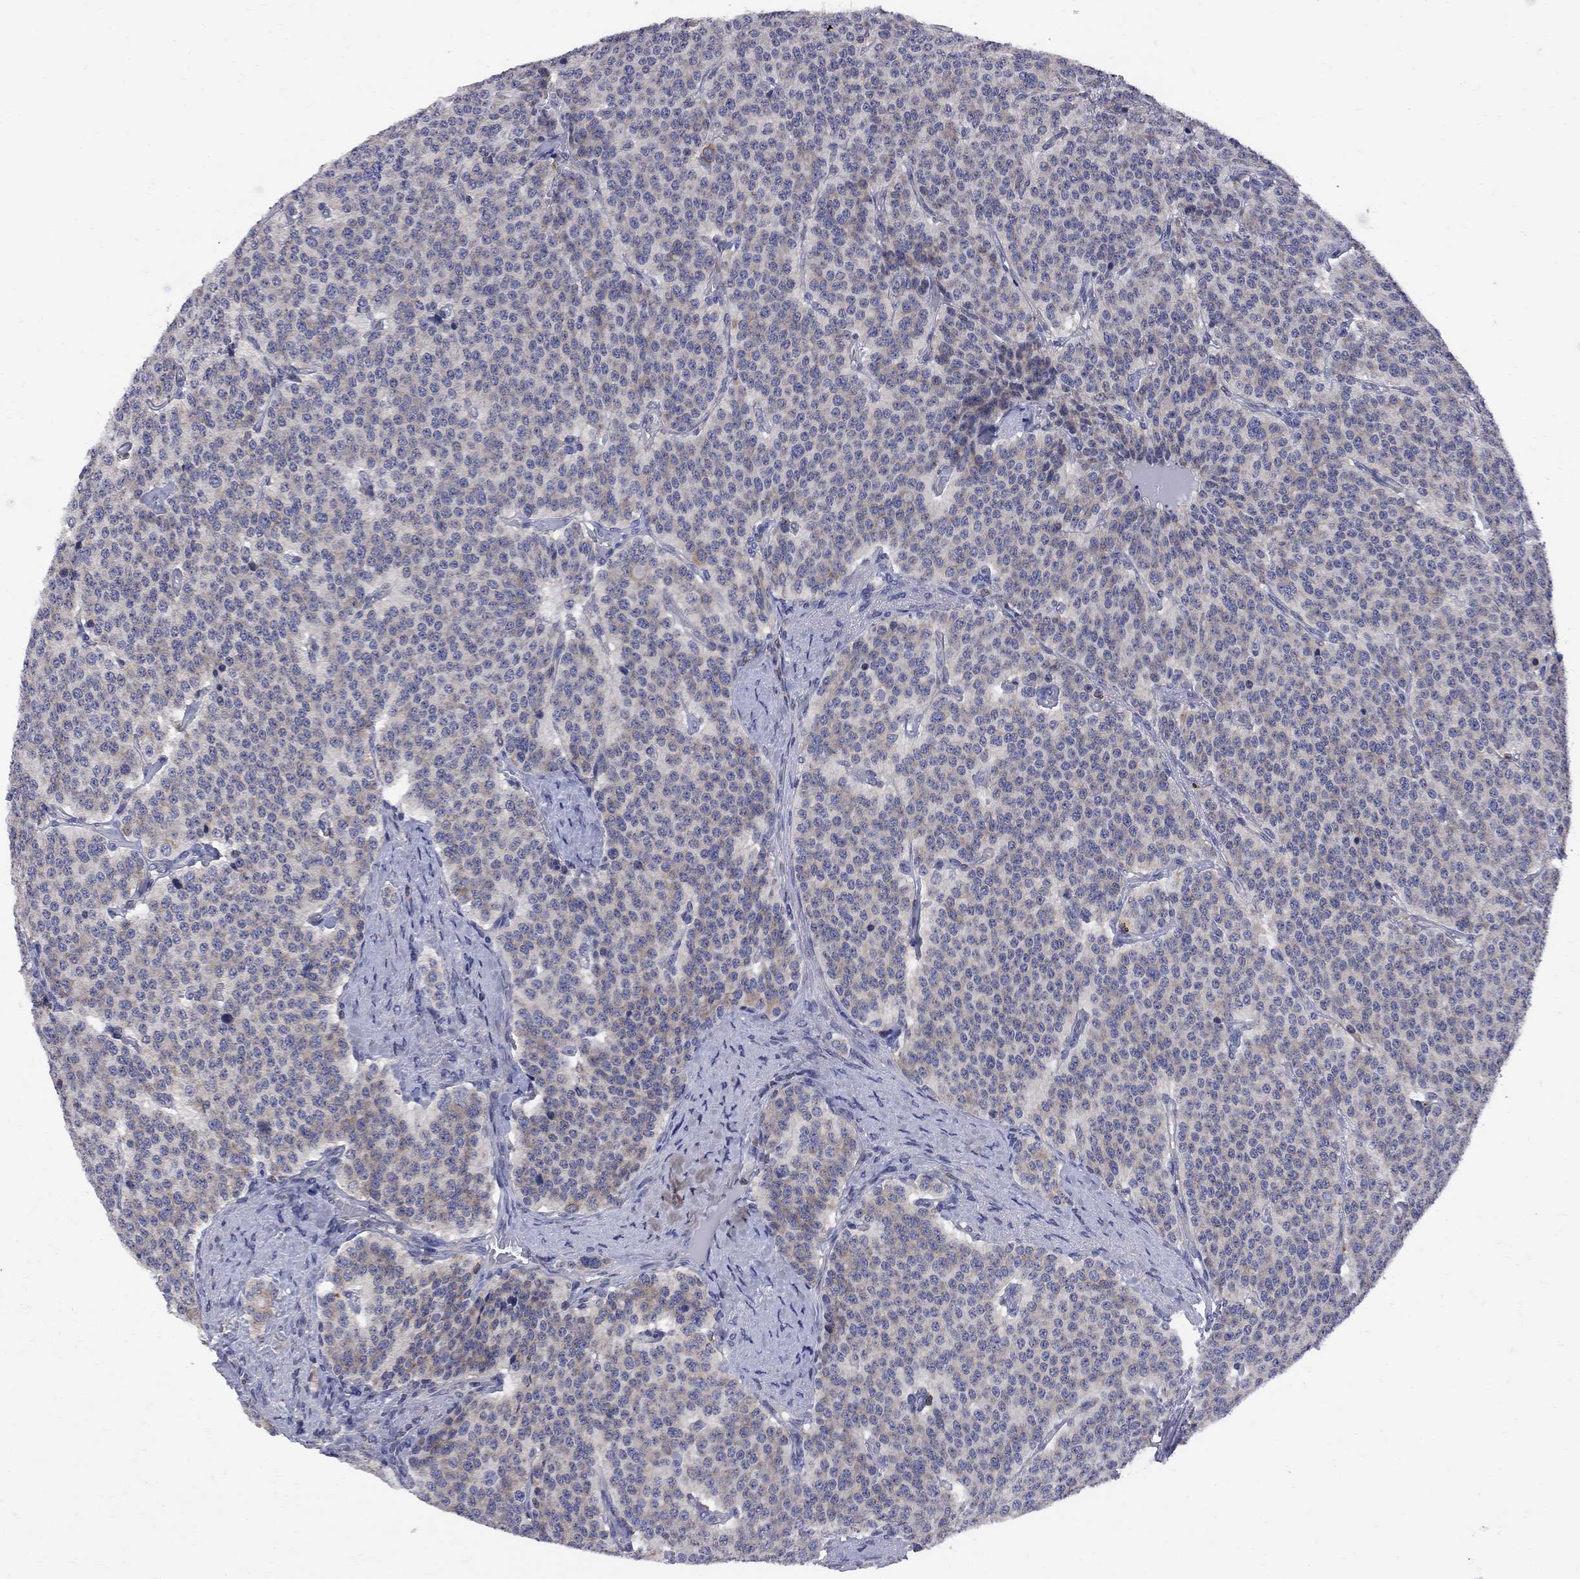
{"staining": {"intensity": "weak", "quantity": "25%-75%", "location": "cytoplasmic/membranous"}, "tissue": "carcinoid", "cell_type": "Tumor cells", "image_type": "cancer", "snomed": [{"axis": "morphology", "description": "Carcinoid, malignant, NOS"}, {"axis": "topography", "description": "Small intestine"}], "caption": "High-magnification brightfield microscopy of carcinoid stained with DAB (brown) and counterstained with hematoxylin (blue). tumor cells exhibit weak cytoplasmic/membranous positivity is appreciated in approximately25%-75% of cells.", "gene": "CNOT11", "patient": {"sex": "female", "age": 58}}